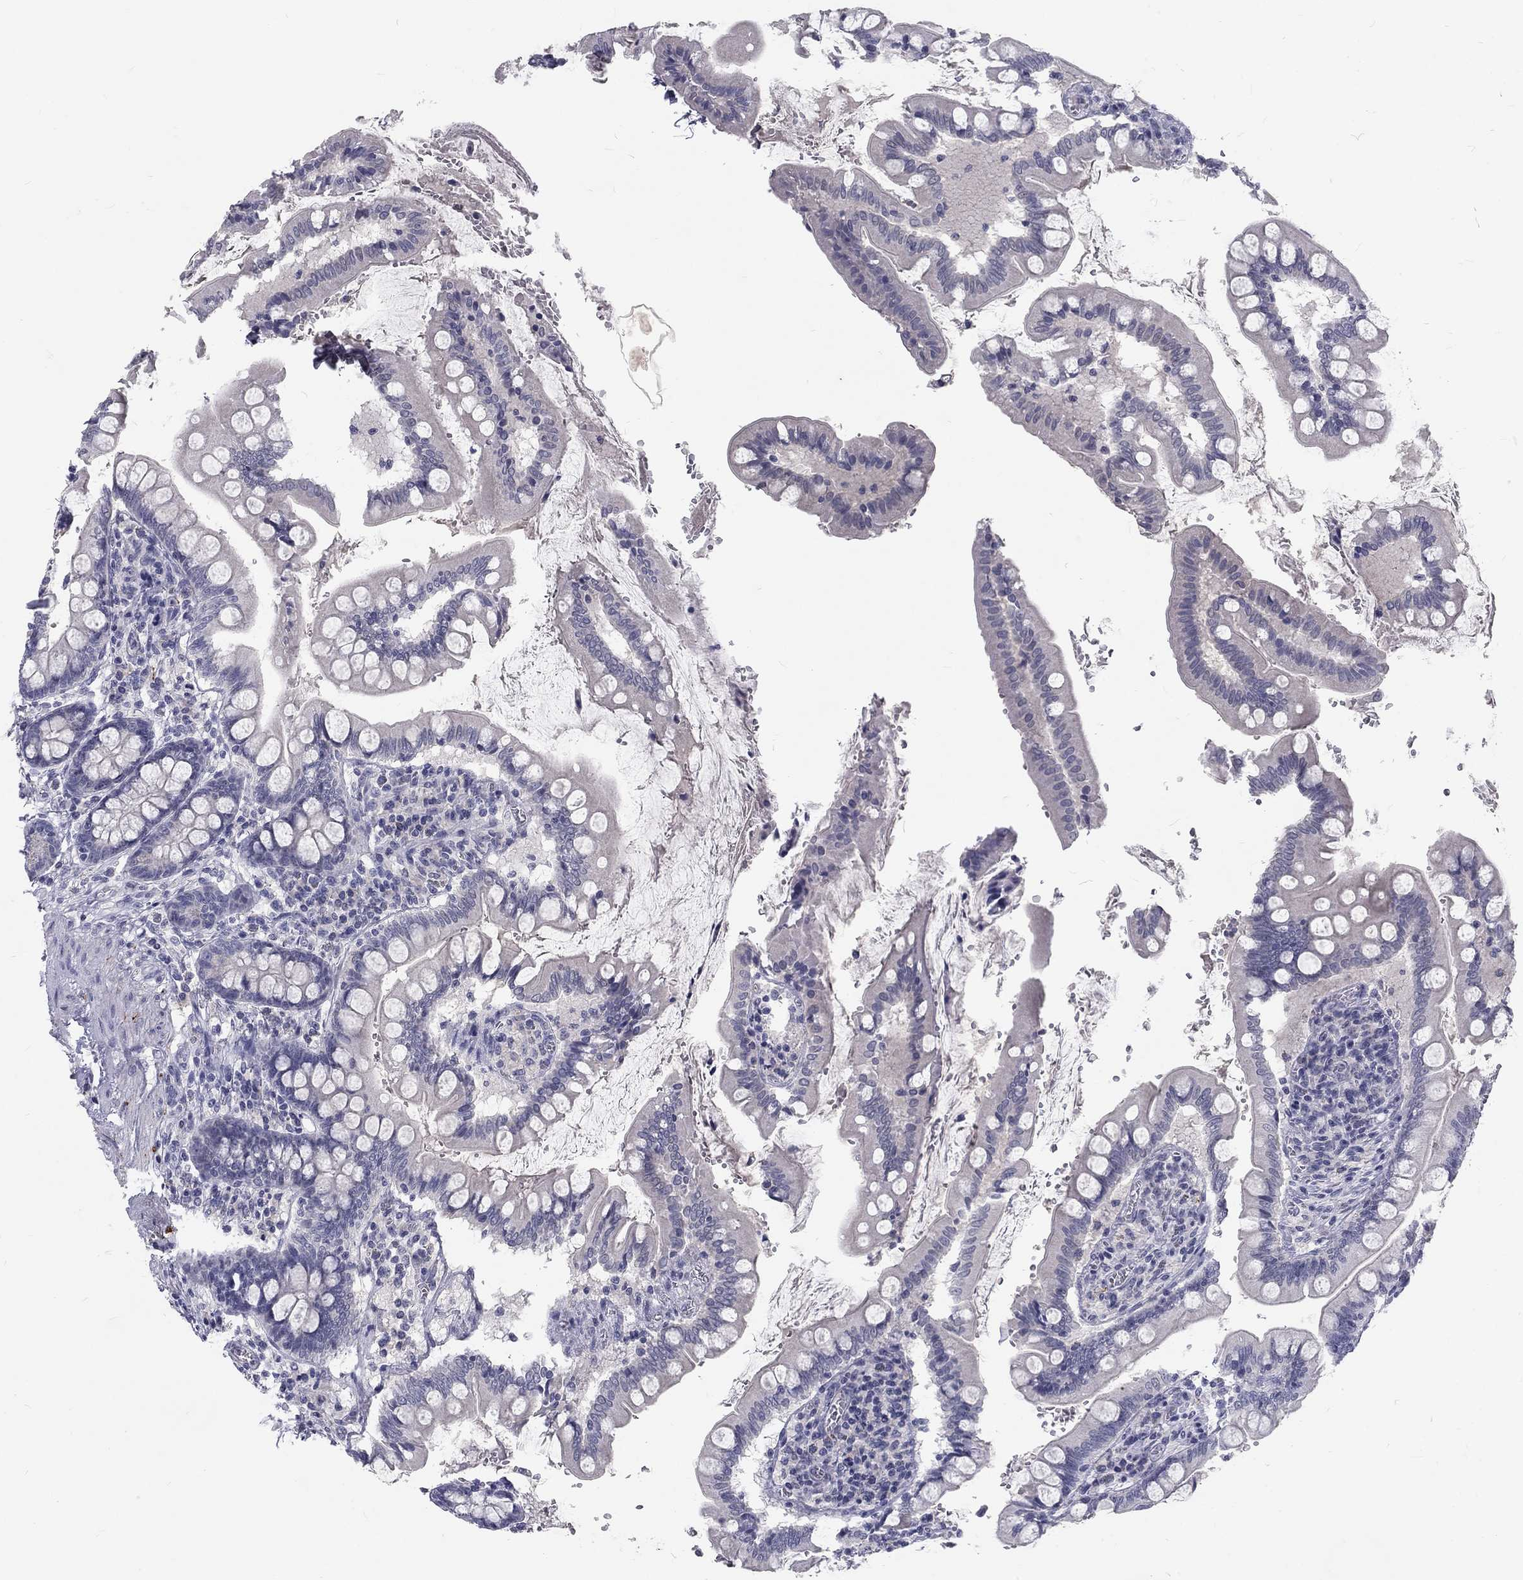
{"staining": {"intensity": "negative", "quantity": "none", "location": "none"}, "tissue": "small intestine", "cell_type": "Glandular cells", "image_type": "normal", "snomed": [{"axis": "morphology", "description": "Normal tissue, NOS"}, {"axis": "topography", "description": "Small intestine"}], "caption": "An IHC image of unremarkable small intestine is shown. There is no staining in glandular cells of small intestine. (Stains: DAB (3,3'-diaminobenzidine) immunohistochemistry (IHC) with hematoxylin counter stain, Microscopy: brightfield microscopy at high magnification).", "gene": "NOS1", "patient": {"sex": "female", "age": 56}}